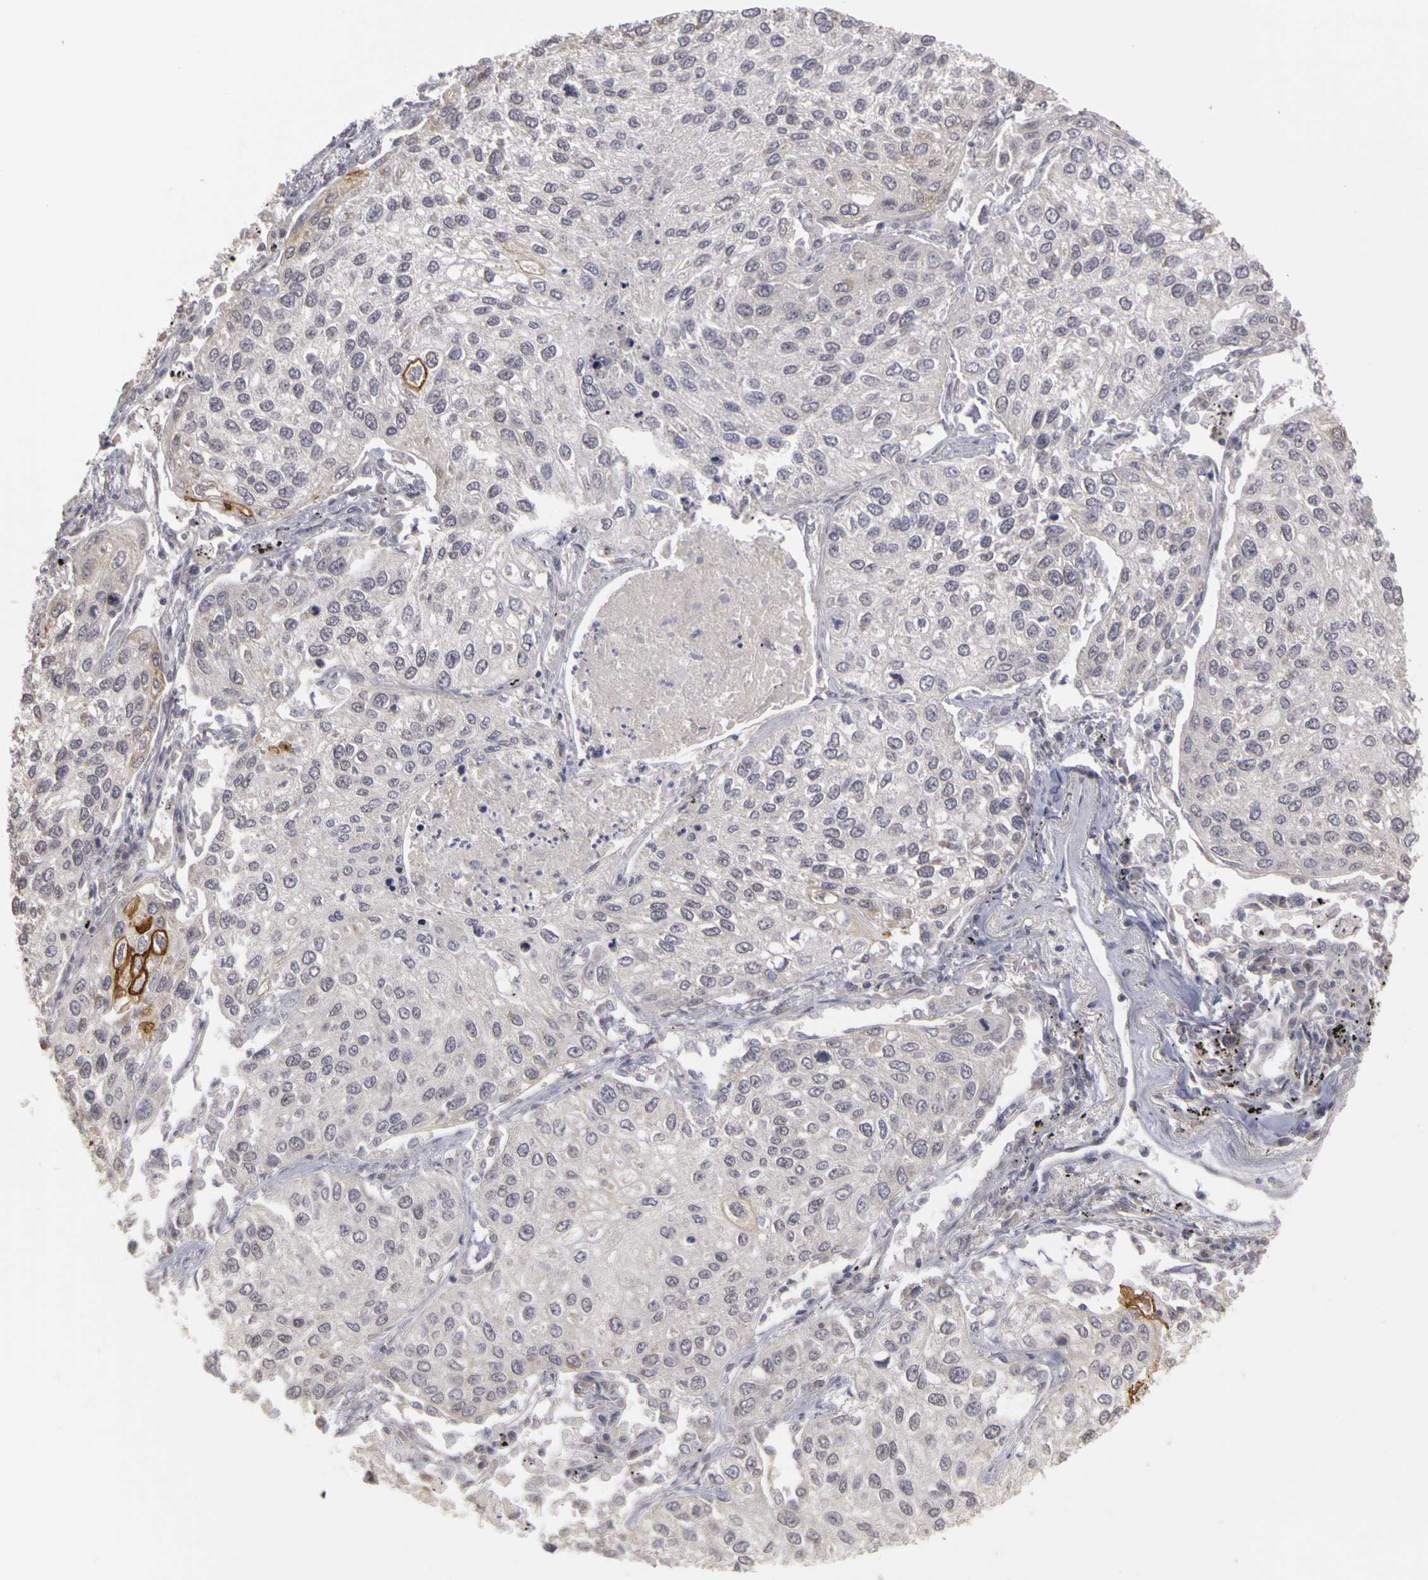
{"staining": {"intensity": "negative", "quantity": "none", "location": "none"}, "tissue": "lung cancer", "cell_type": "Tumor cells", "image_type": "cancer", "snomed": [{"axis": "morphology", "description": "Squamous cell carcinoma, NOS"}, {"axis": "topography", "description": "Lung"}], "caption": "DAB (3,3'-diaminobenzidine) immunohistochemical staining of lung cancer (squamous cell carcinoma) demonstrates no significant expression in tumor cells.", "gene": "FRMD7", "patient": {"sex": "male", "age": 75}}